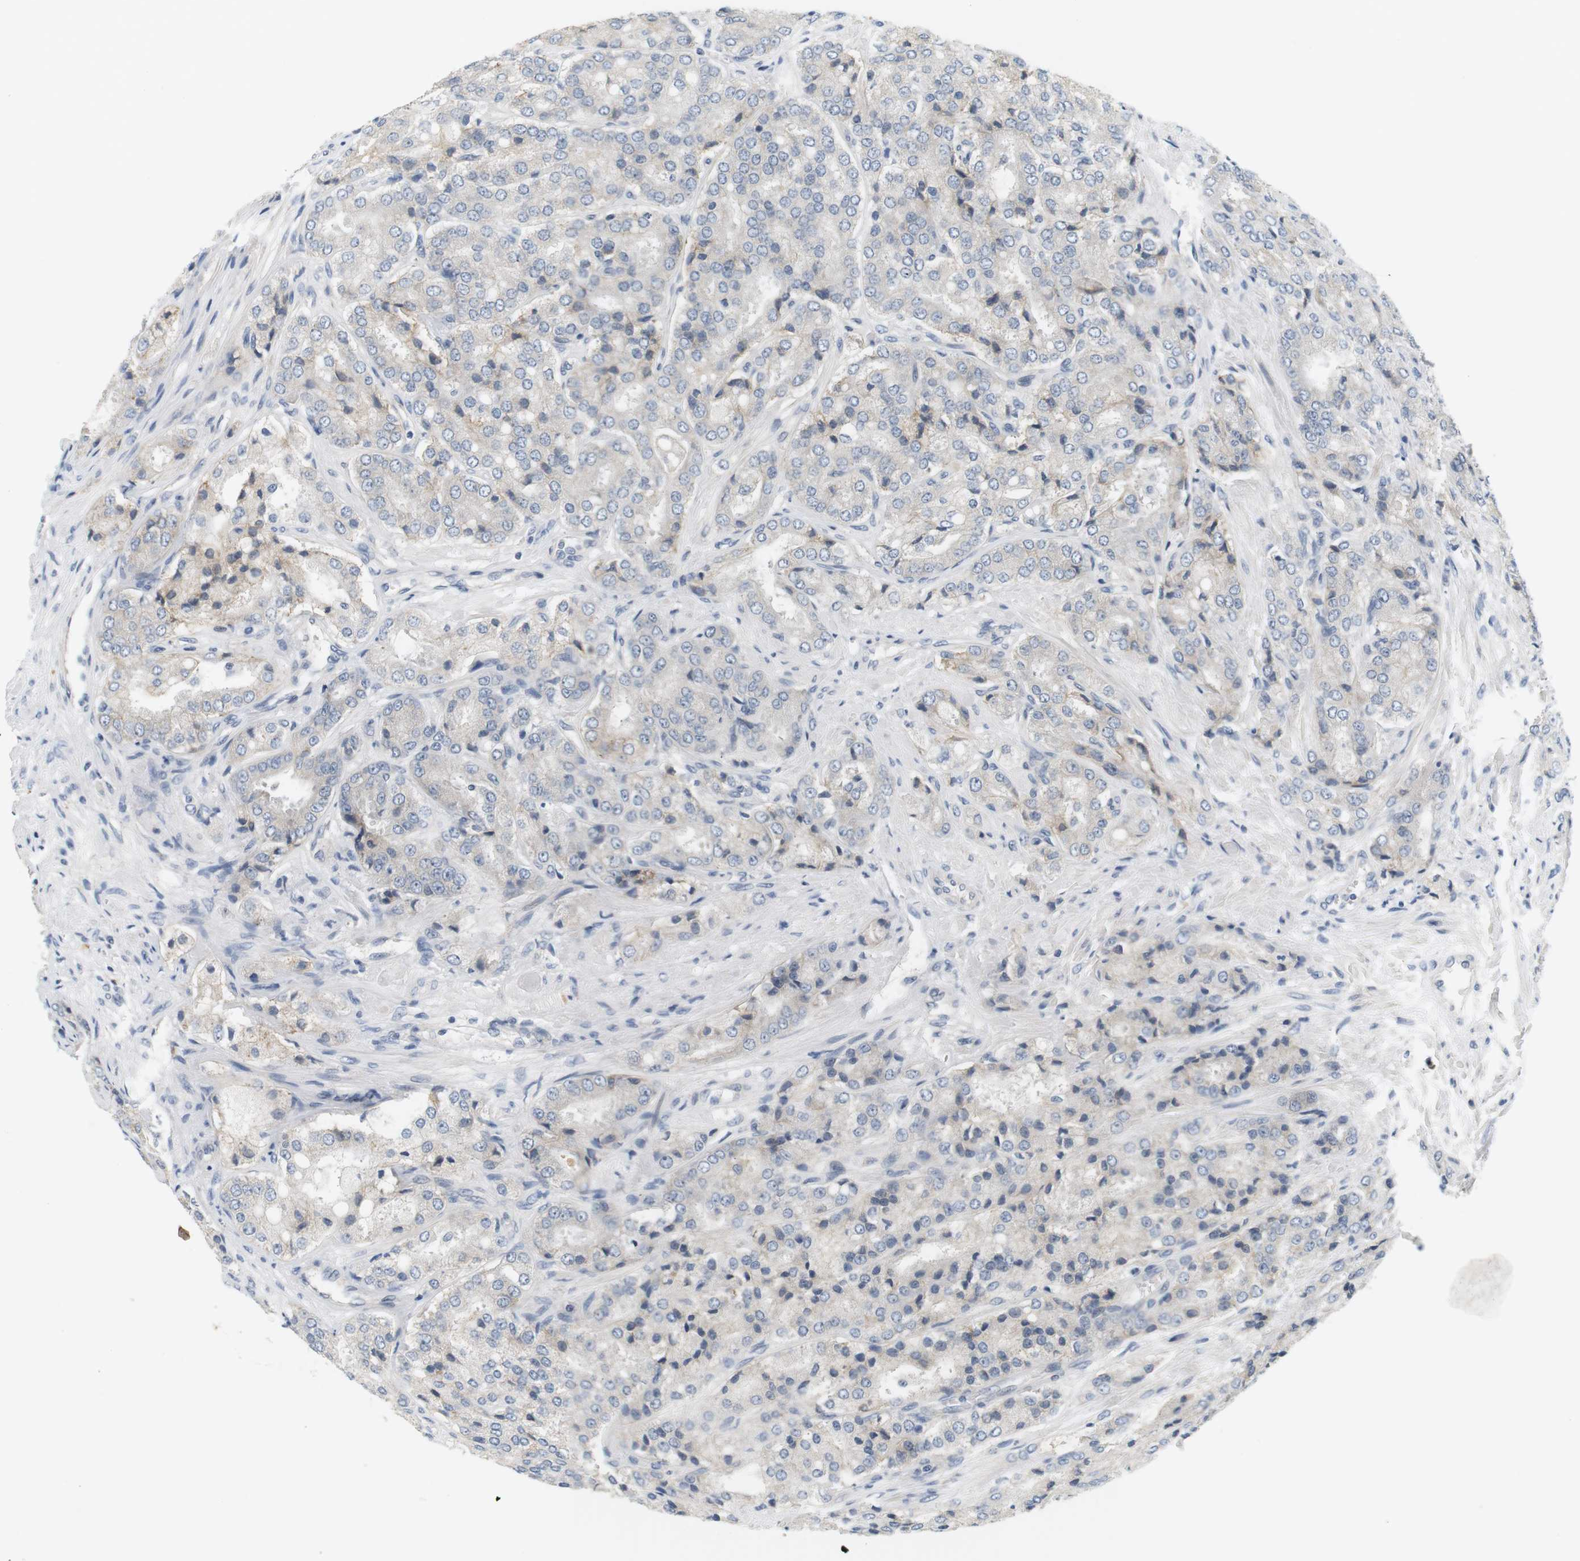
{"staining": {"intensity": "negative", "quantity": "none", "location": "none"}, "tissue": "prostate cancer", "cell_type": "Tumor cells", "image_type": "cancer", "snomed": [{"axis": "morphology", "description": "Adenocarcinoma, High grade"}, {"axis": "topography", "description": "Prostate"}], "caption": "The photomicrograph reveals no significant staining in tumor cells of prostate cancer (adenocarcinoma (high-grade)).", "gene": "EVA1C", "patient": {"sex": "male", "age": 65}}